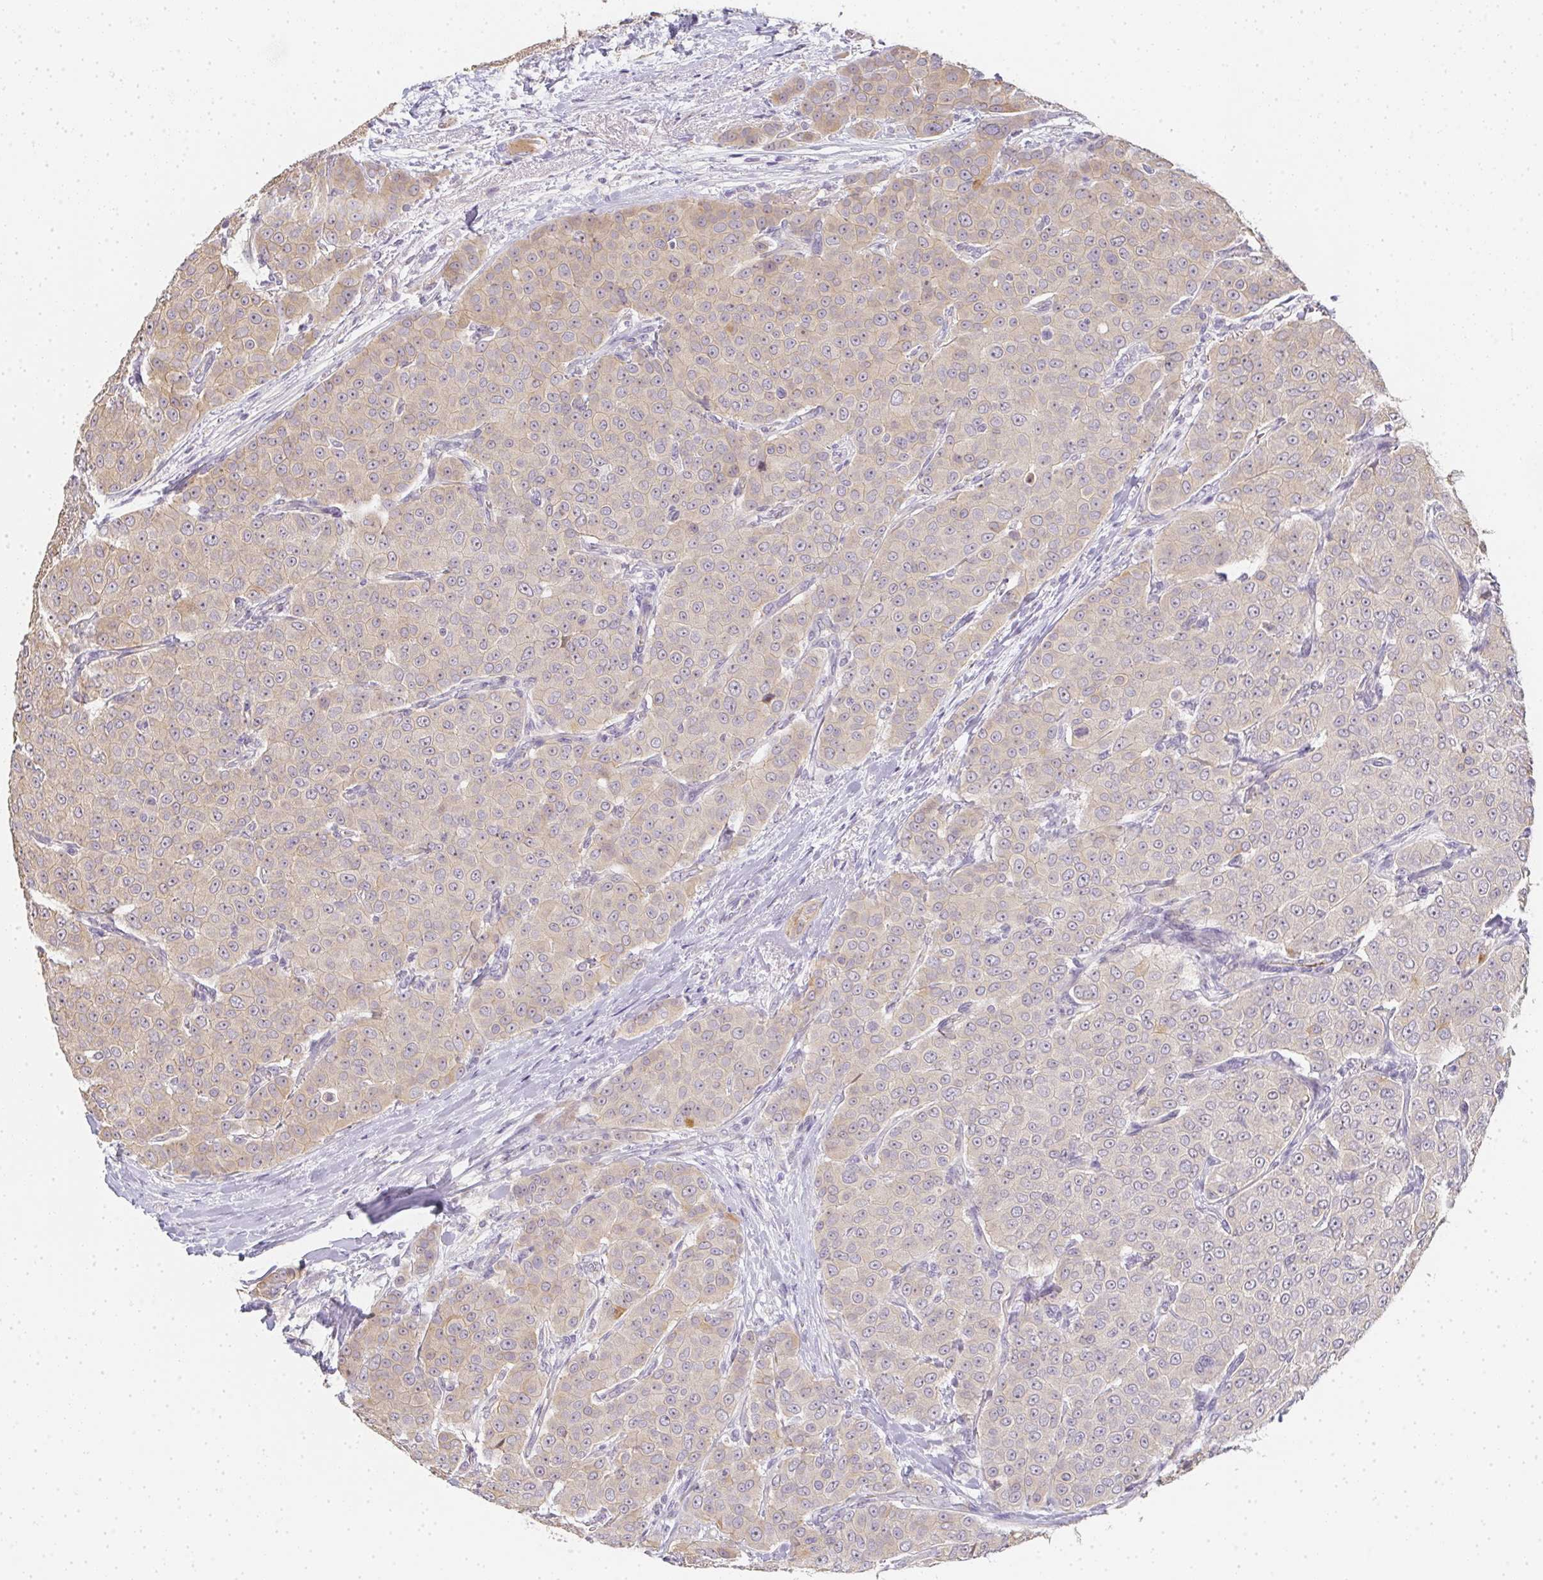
{"staining": {"intensity": "weak", "quantity": "25%-75%", "location": "cytoplasmic/membranous"}, "tissue": "breast cancer", "cell_type": "Tumor cells", "image_type": "cancer", "snomed": [{"axis": "morphology", "description": "Duct carcinoma"}, {"axis": "topography", "description": "Breast"}], "caption": "Breast cancer tissue exhibits weak cytoplasmic/membranous positivity in approximately 25%-75% of tumor cells, visualized by immunohistochemistry.", "gene": "SLC35B3", "patient": {"sex": "female", "age": 91}}